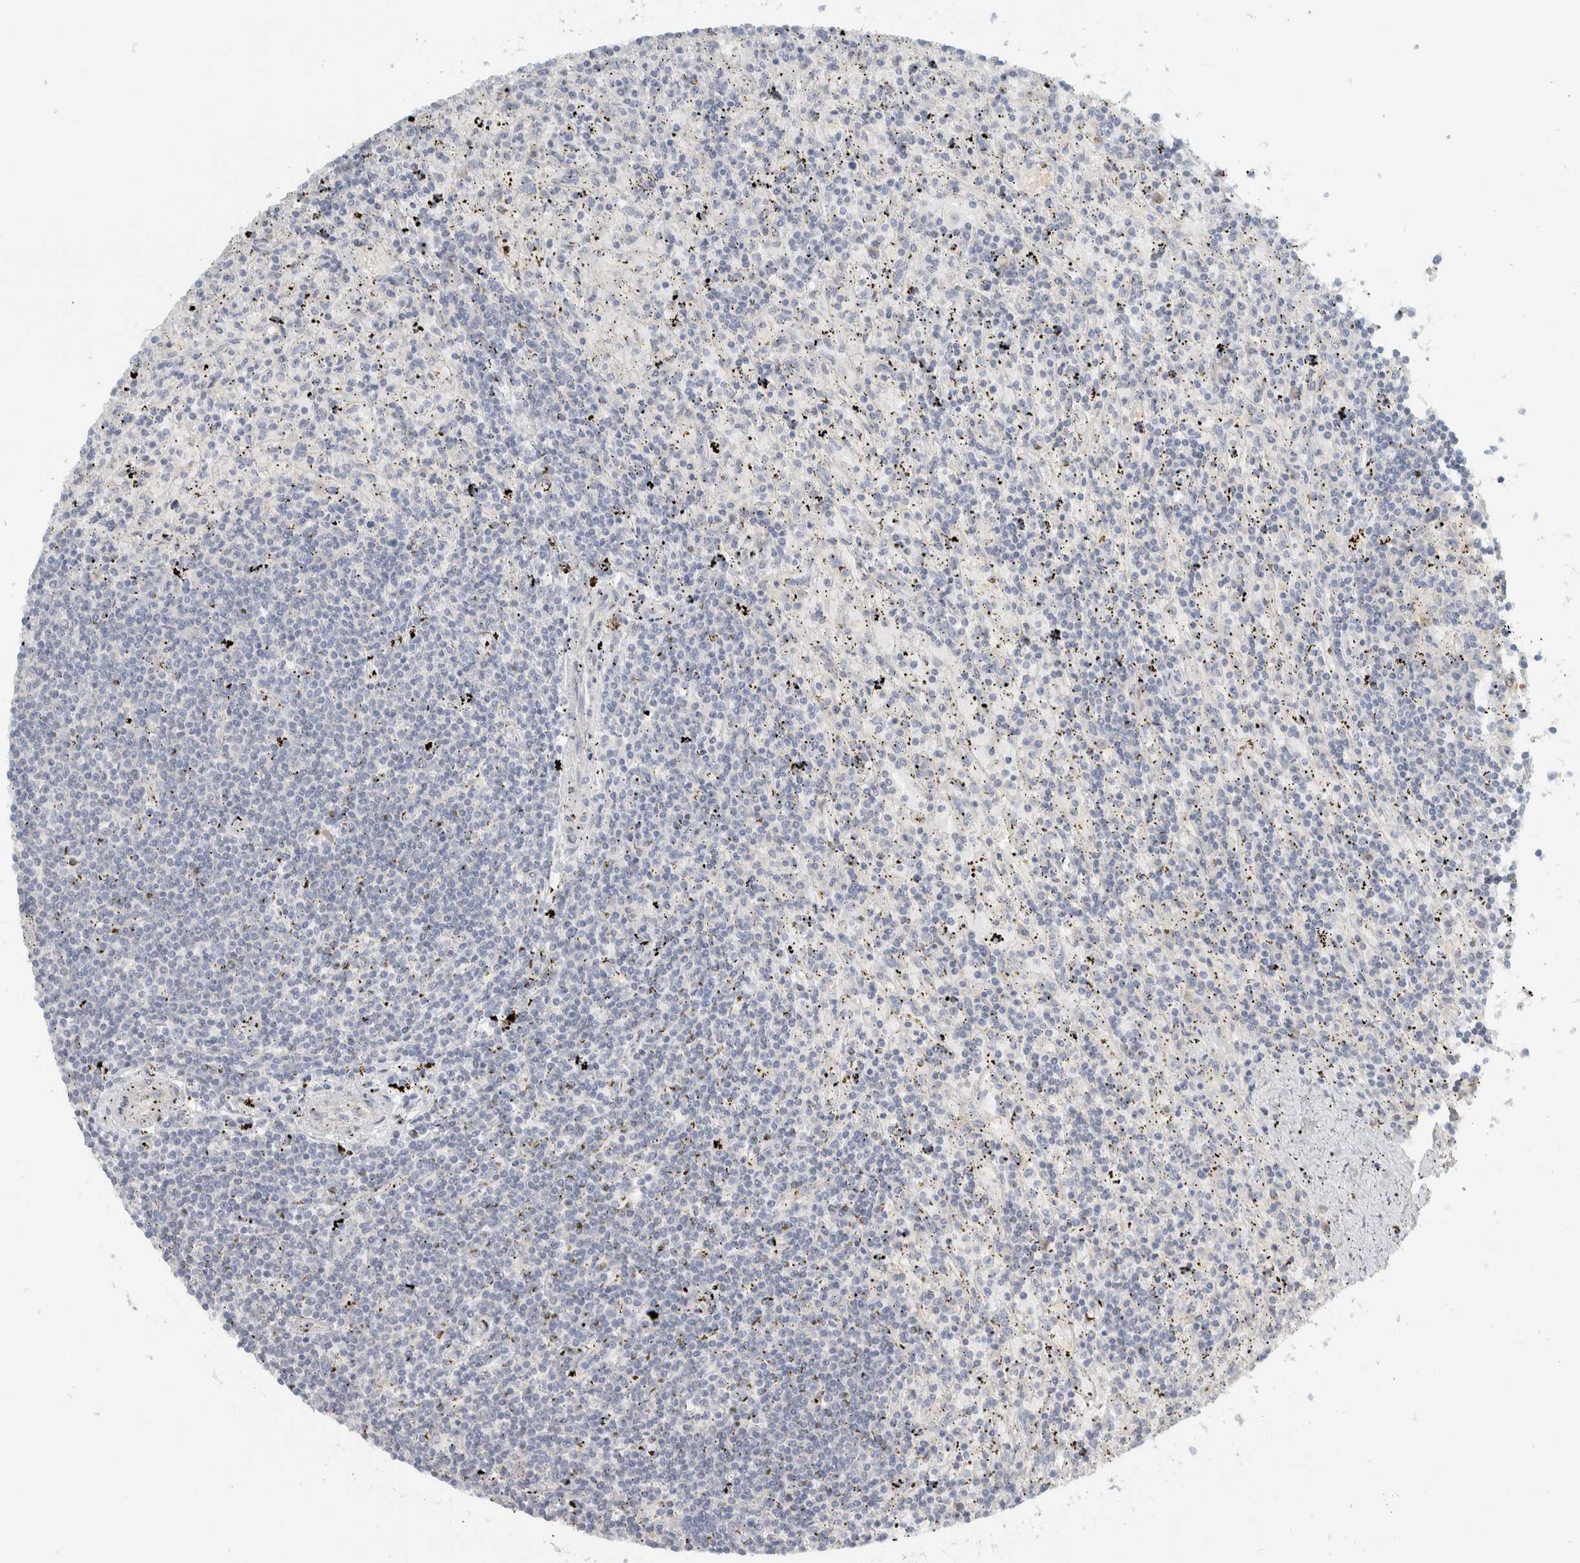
{"staining": {"intensity": "negative", "quantity": "none", "location": "none"}, "tissue": "lymphoma", "cell_type": "Tumor cells", "image_type": "cancer", "snomed": [{"axis": "morphology", "description": "Malignant lymphoma, non-Hodgkin's type, Low grade"}, {"axis": "topography", "description": "Spleen"}], "caption": "Lymphoma stained for a protein using IHC demonstrates no positivity tumor cells.", "gene": "HGS", "patient": {"sex": "male", "age": 76}}